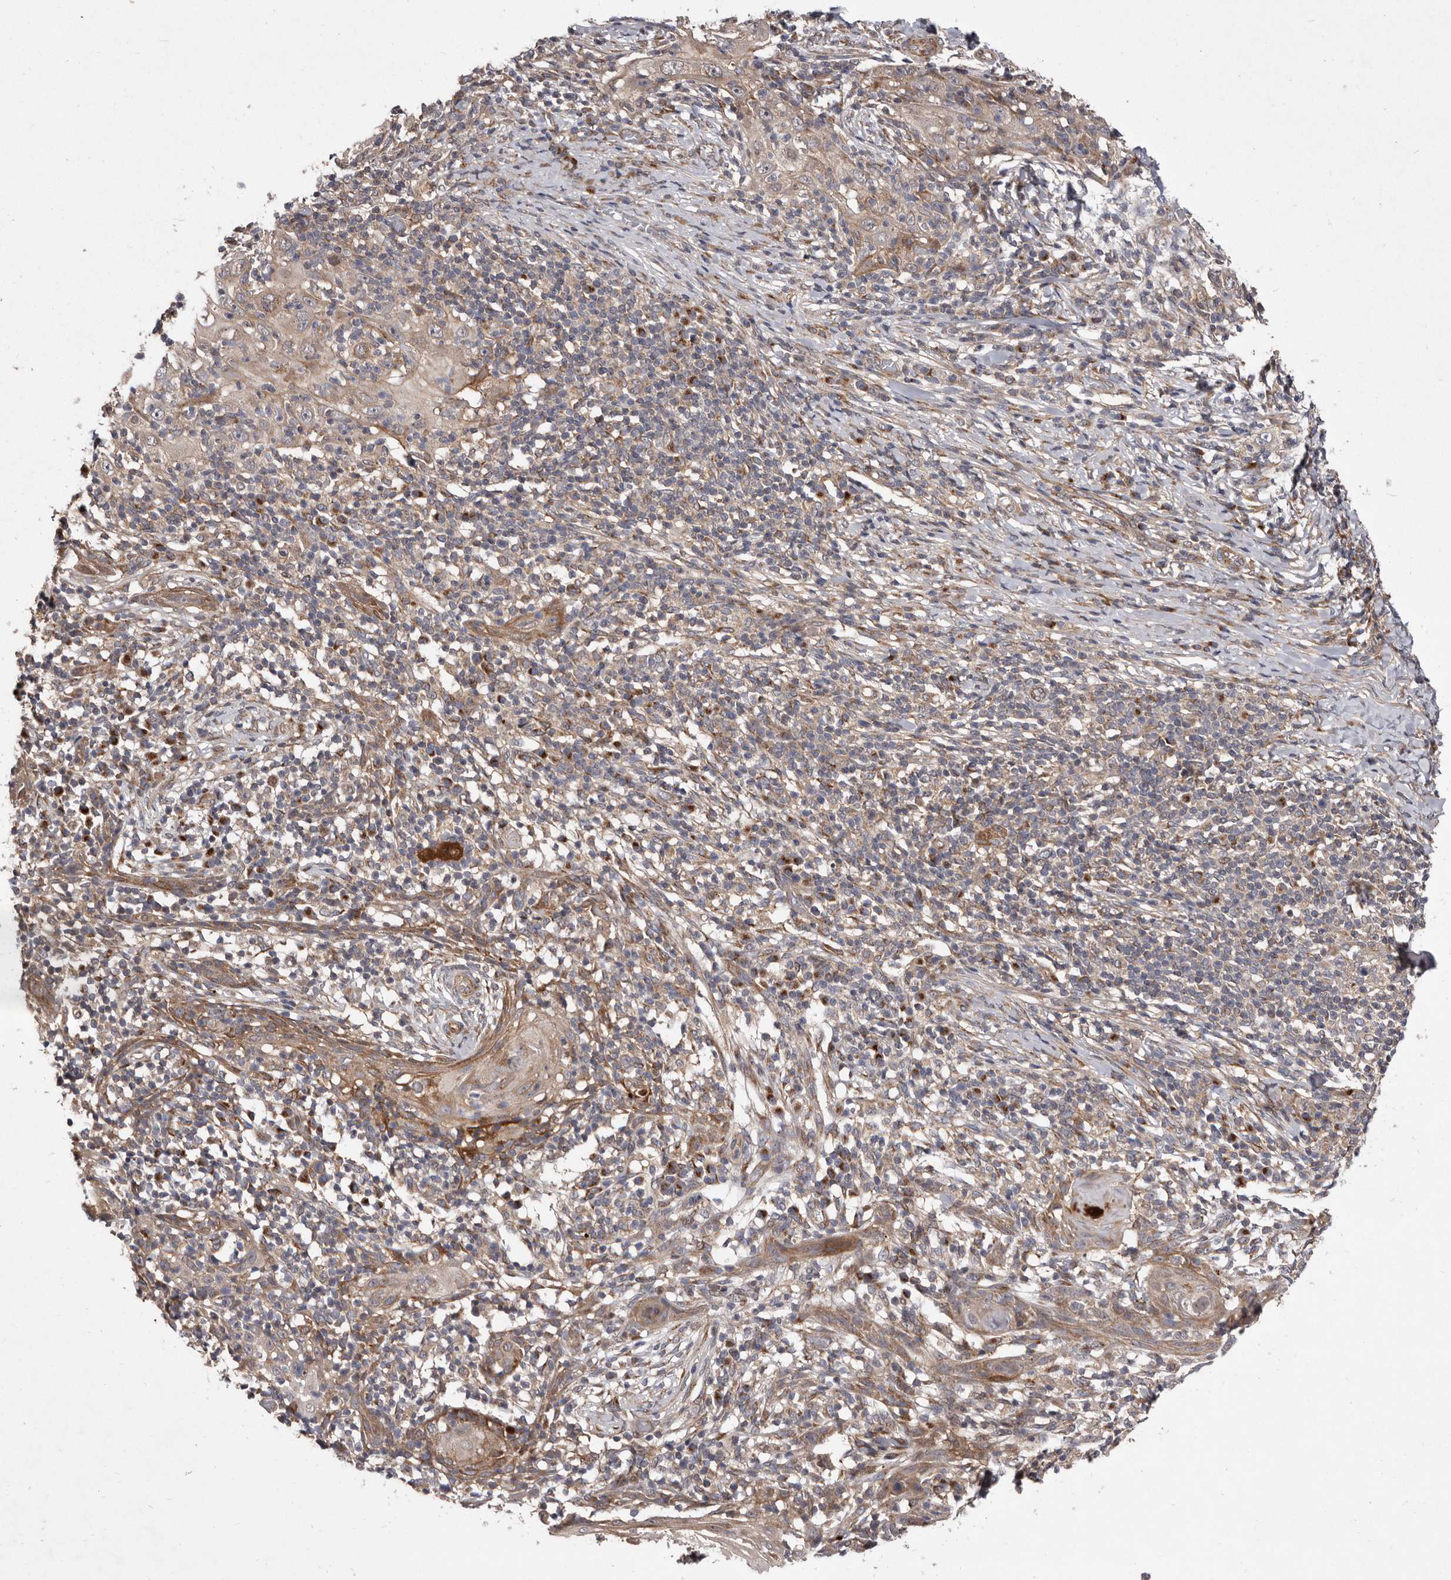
{"staining": {"intensity": "moderate", "quantity": "<25%", "location": "cytoplasmic/membranous"}, "tissue": "skin cancer", "cell_type": "Tumor cells", "image_type": "cancer", "snomed": [{"axis": "morphology", "description": "Squamous cell carcinoma, NOS"}, {"axis": "topography", "description": "Skin"}], "caption": "The micrograph reveals immunohistochemical staining of skin cancer (squamous cell carcinoma). There is moderate cytoplasmic/membranous positivity is seen in approximately <25% of tumor cells. Using DAB (brown) and hematoxylin (blue) stains, captured at high magnification using brightfield microscopy.", "gene": "FLAD1", "patient": {"sex": "female", "age": 88}}